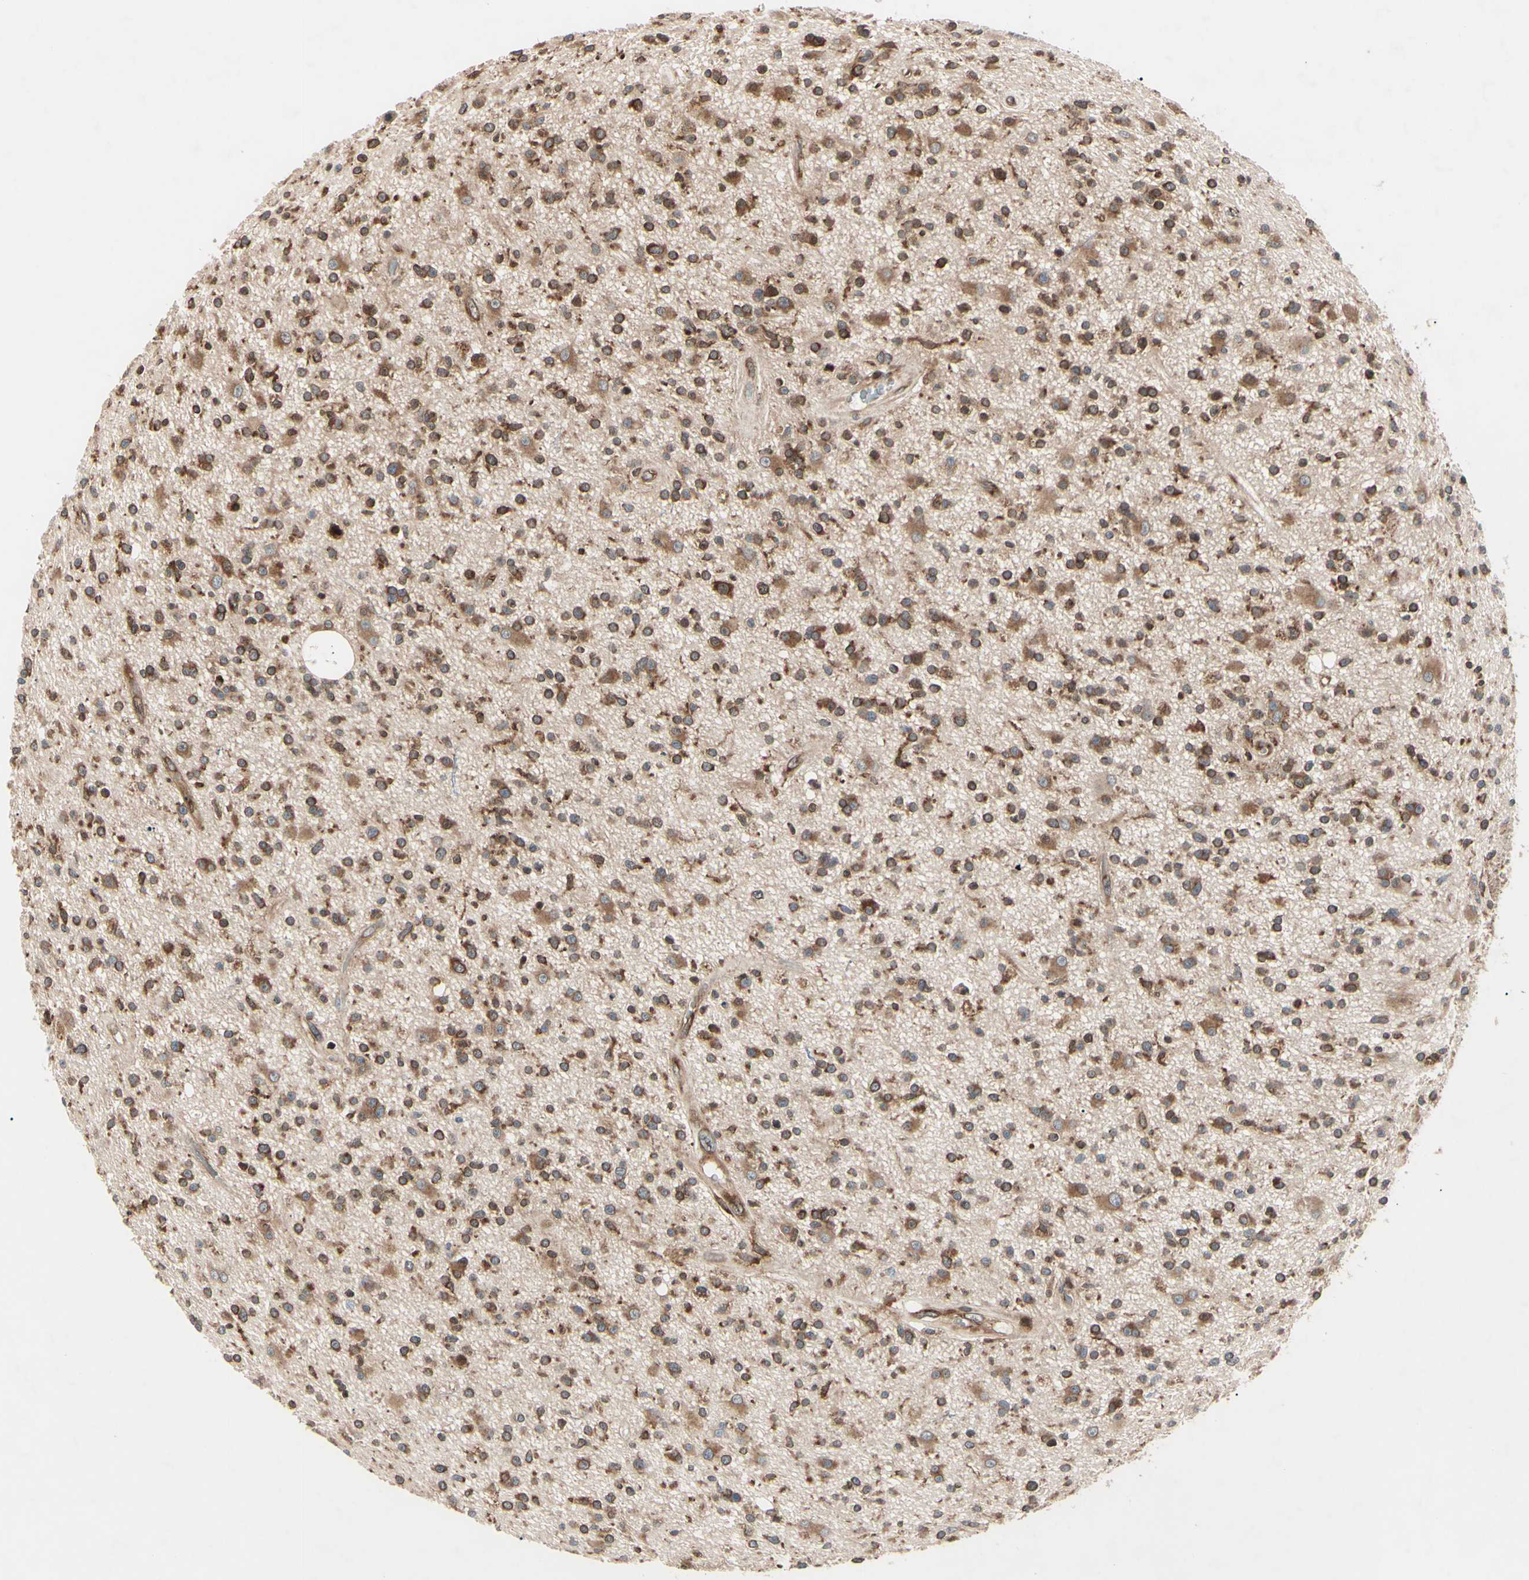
{"staining": {"intensity": "strong", "quantity": ">75%", "location": "cytoplasmic/membranous"}, "tissue": "glioma", "cell_type": "Tumor cells", "image_type": "cancer", "snomed": [{"axis": "morphology", "description": "Glioma, malignant, High grade"}, {"axis": "topography", "description": "Brain"}], "caption": "Brown immunohistochemical staining in human glioma exhibits strong cytoplasmic/membranous expression in about >75% of tumor cells.", "gene": "MAPRE1", "patient": {"sex": "male", "age": 33}}